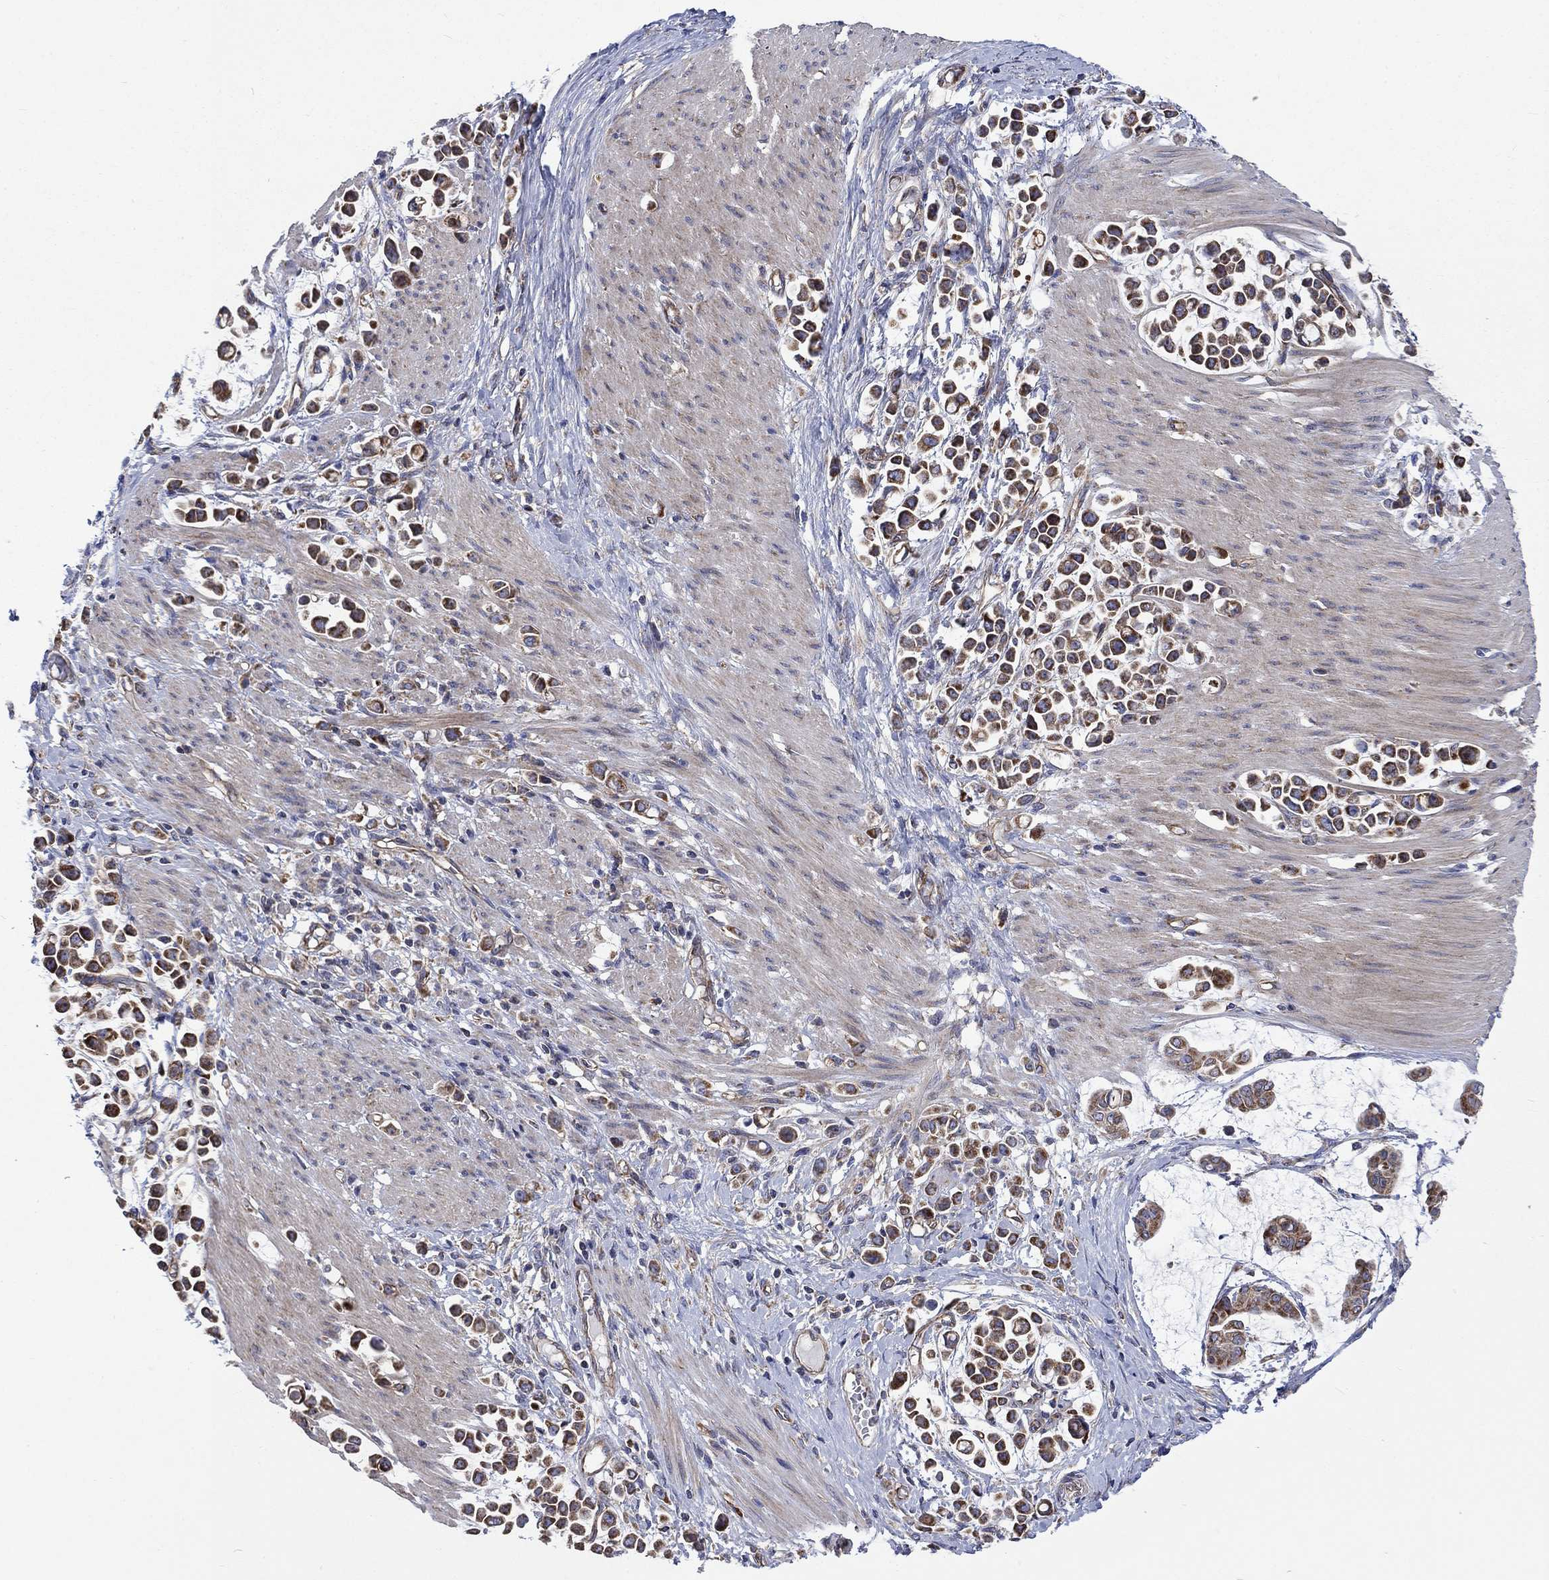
{"staining": {"intensity": "strong", "quantity": "25%-75%", "location": "cytoplasmic/membranous"}, "tissue": "stomach cancer", "cell_type": "Tumor cells", "image_type": "cancer", "snomed": [{"axis": "morphology", "description": "Adenocarcinoma, NOS"}, {"axis": "topography", "description": "Stomach"}], "caption": "About 25%-75% of tumor cells in human stomach cancer display strong cytoplasmic/membranous protein expression as visualized by brown immunohistochemical staining.", "gene": "RPLP0", "patient": {"sex": "male", "age": 82}}